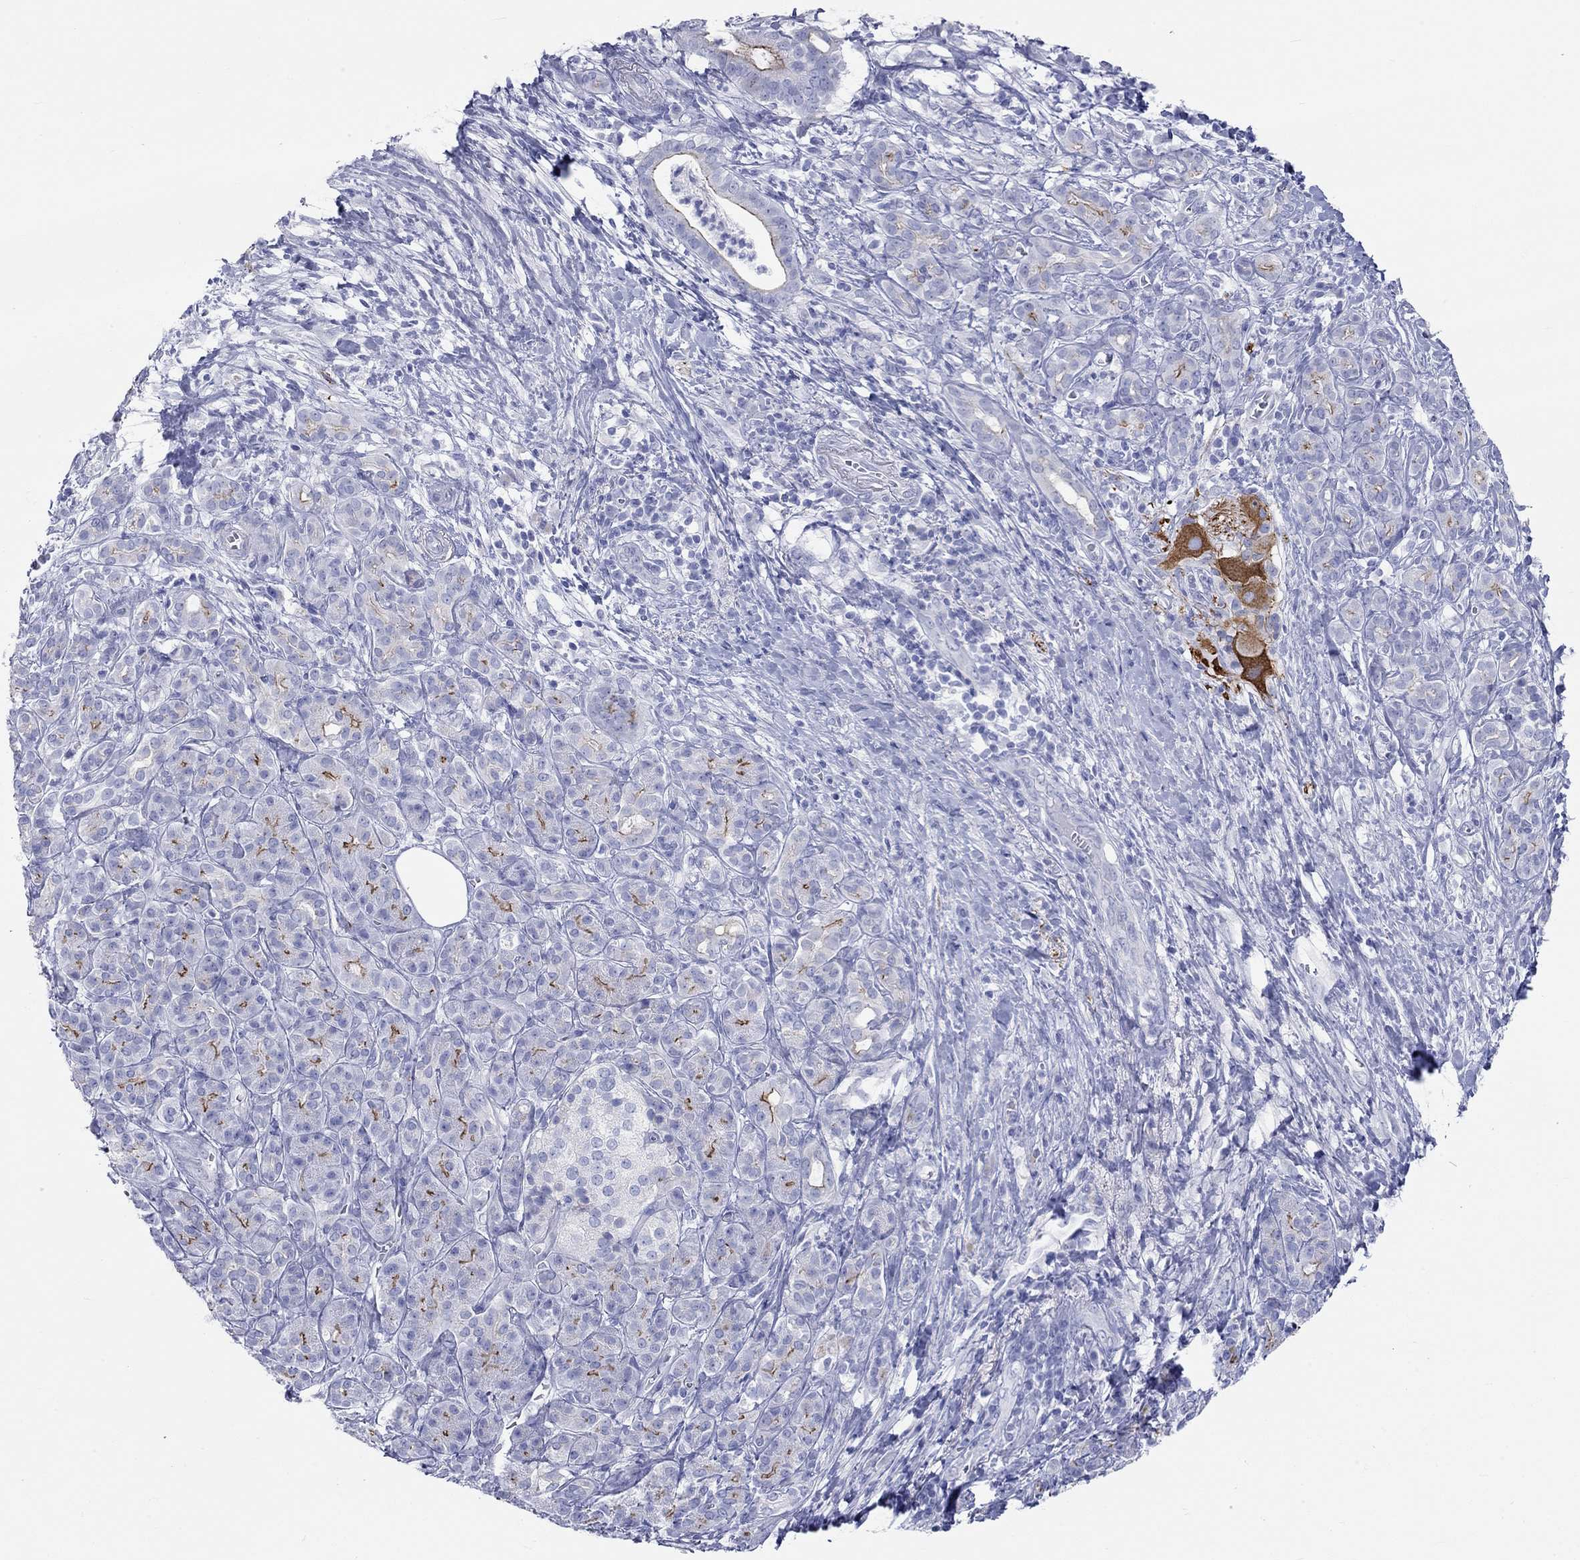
{"staining": {"intensity": "strong", "quantity": "25%-75%", "location": "cytoplasmic/membranous"}, "tissue": "pancreatic cancer", "cell_type": "Tumor cells", "image_type": "cancer", "snomed": [{"axis": "morphology", "description": "Adenocarcinoma, NOS"}, {"axis": "topography", "description": "Pancreas"}], "caption": "The photomicrograph reveals immunohistochemical staining of pancreatic cancer. There is strong cytoplasmic/membranous expression is identified in about 25%-75% of tumor cells.", "gene": "SPATA9", "patient": {"sex": "male", "age": 61}}